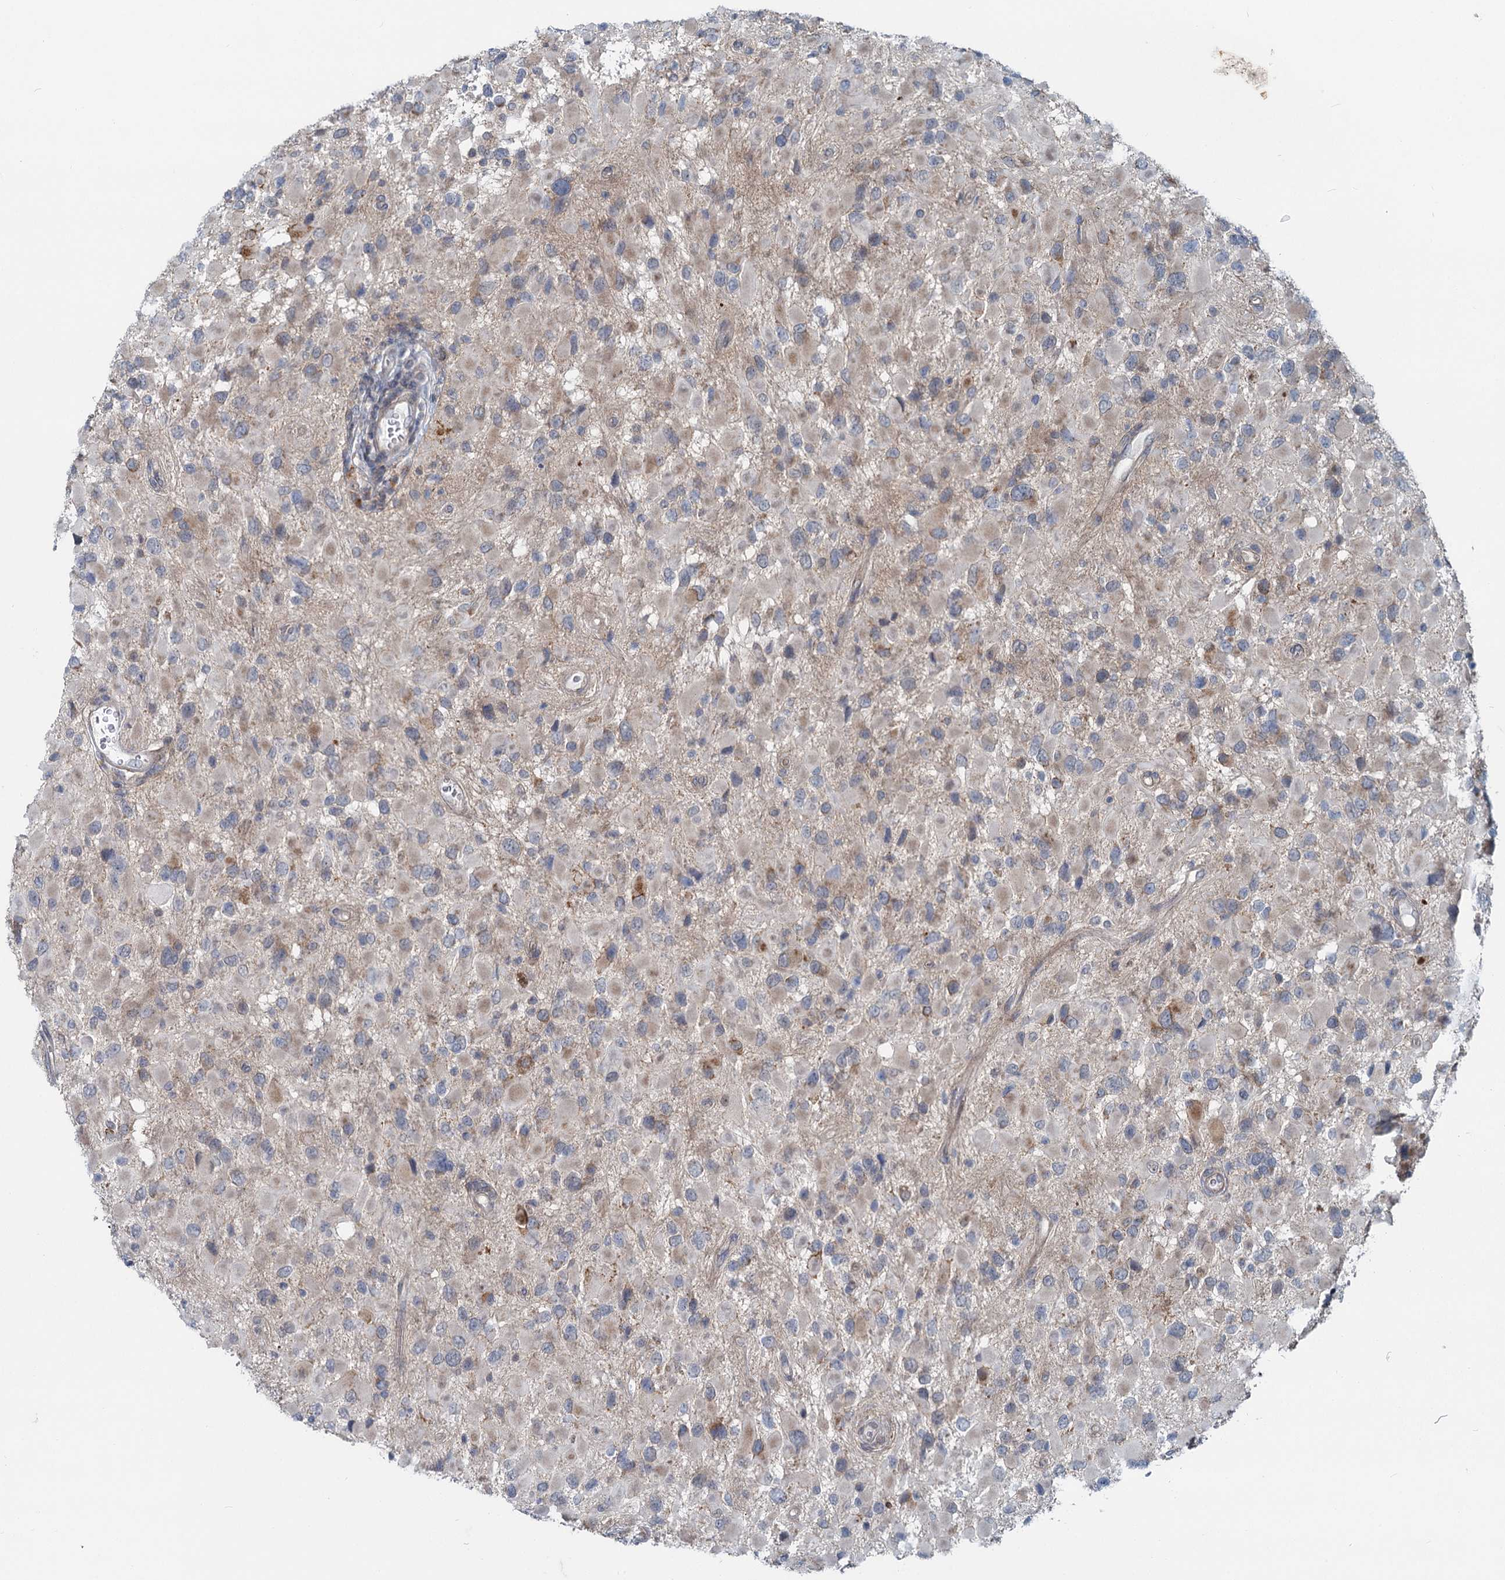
{"staining": {"intensity": "weak", "quantity": "<25%", "location": "cytoplasmic/membranous"}, "tissue": "glioma", "cell_type": "Tumor cells", "image_type": "cancer", "snomed": [{"axis": "morphology", "description": "Glioma, malignant, High grade"}, {"axis": "topography", "description": "Brain"}], "caption": "High magnification brightfield microscopy of glioma stained with DAB (3,3'-diaminobenzidine) (brown) and counterstained with hematoxylin (blue): tumor cells show no significant expression.", "gene": "ADCY2", "patient": {"sex": "male", "age": 53}}